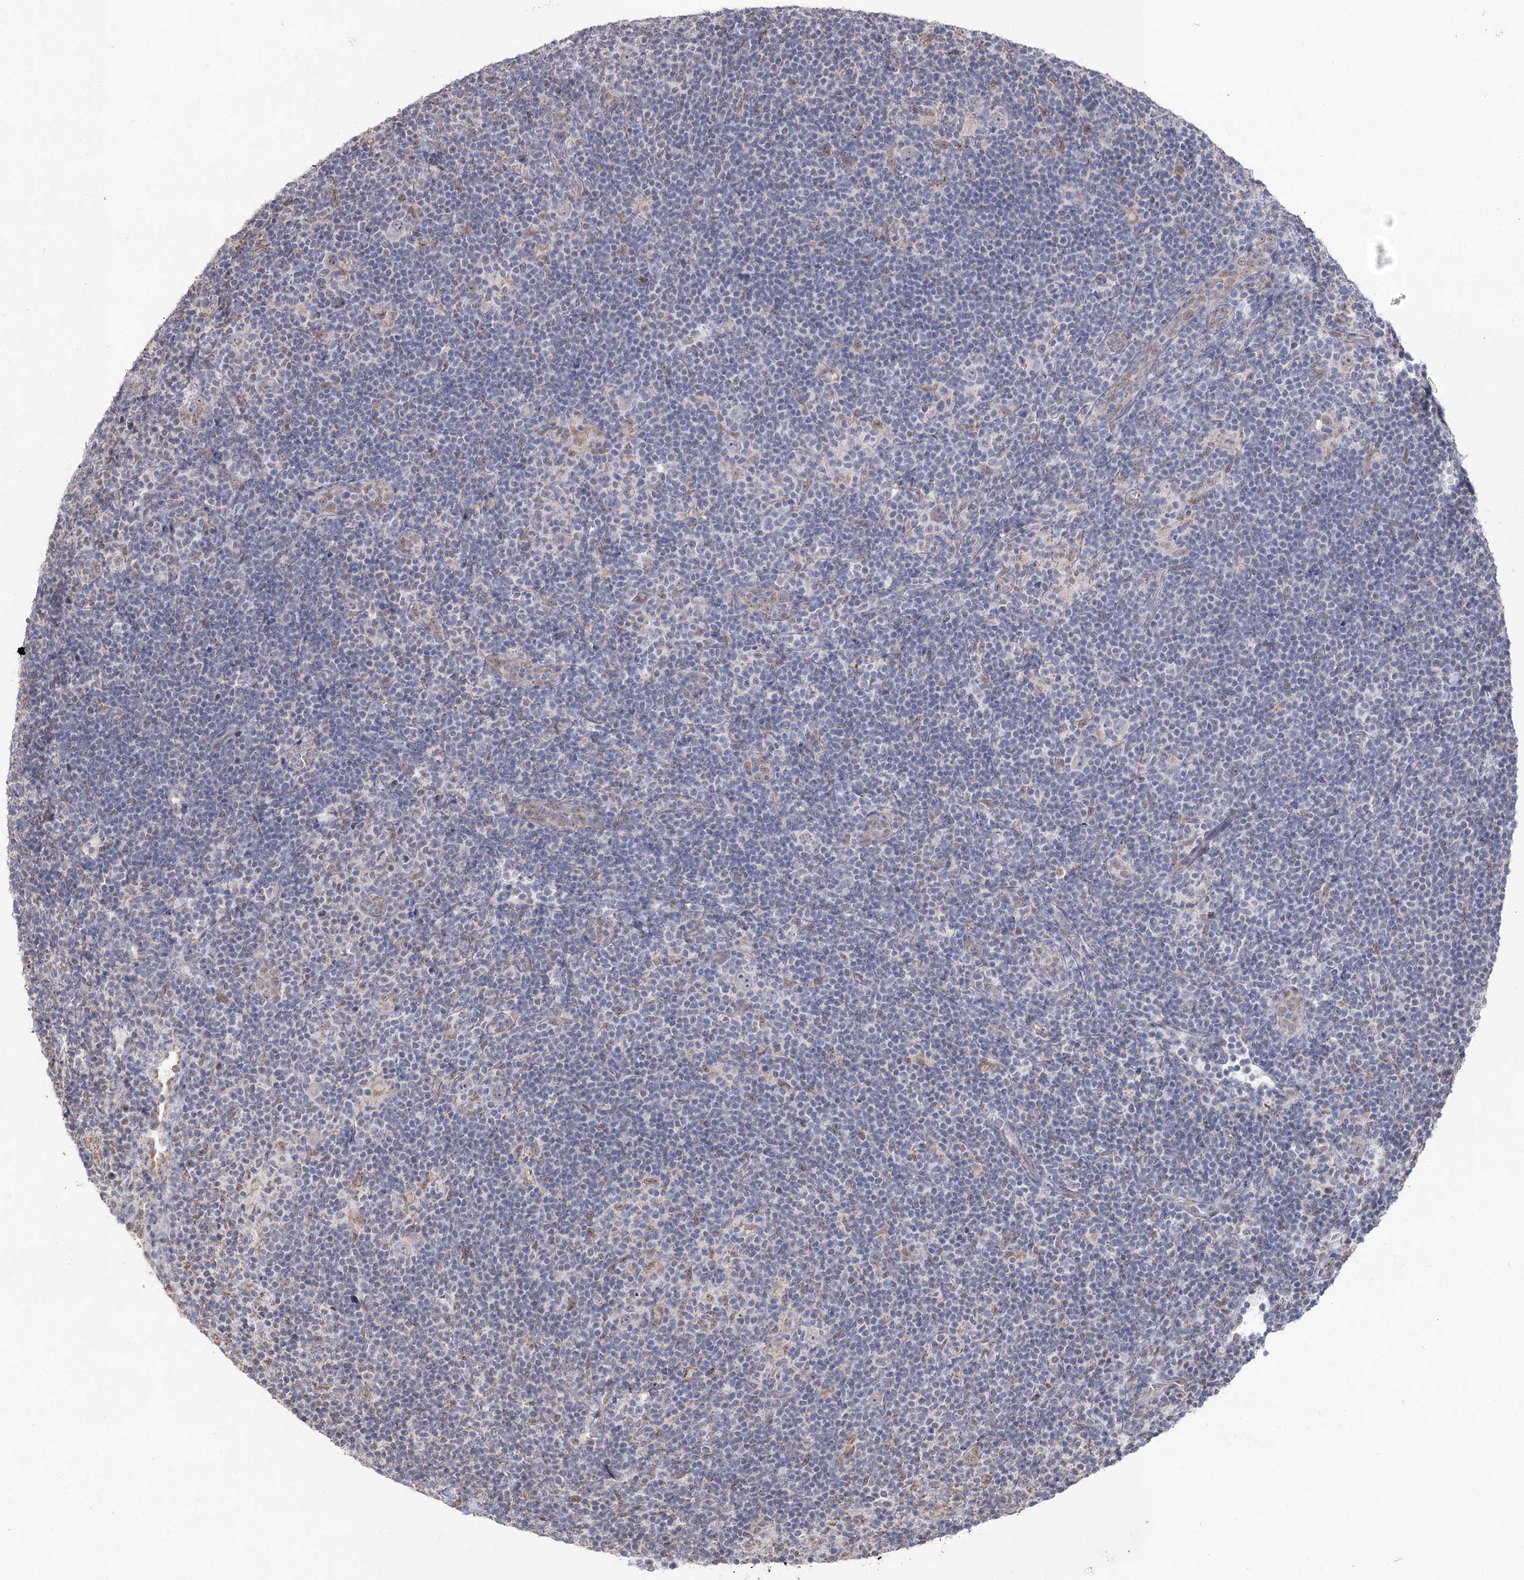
{"staining": {"intensity": "negative", "quantity": "none", "location": "none"}, "tissue": "lymphoma", "cell_type": "Tumor cells", "image_type": "cancer", "snomed": [{"axis": "morphology", "description": "Hodgkin's disease, NOS"}, {"axis": "topography", "description": "Lymph node"}], "caption": "A photomicrograph of human Hodgkin's disease is negative for staining in tumor cells. The staining is performed using DAB (3,3'-diaminobenzidine) brown chromogen with nuclei counter-stained in using hematoxylin.", "gene": "RUFY4", "patient": {"sex": "female", "age": 57}}